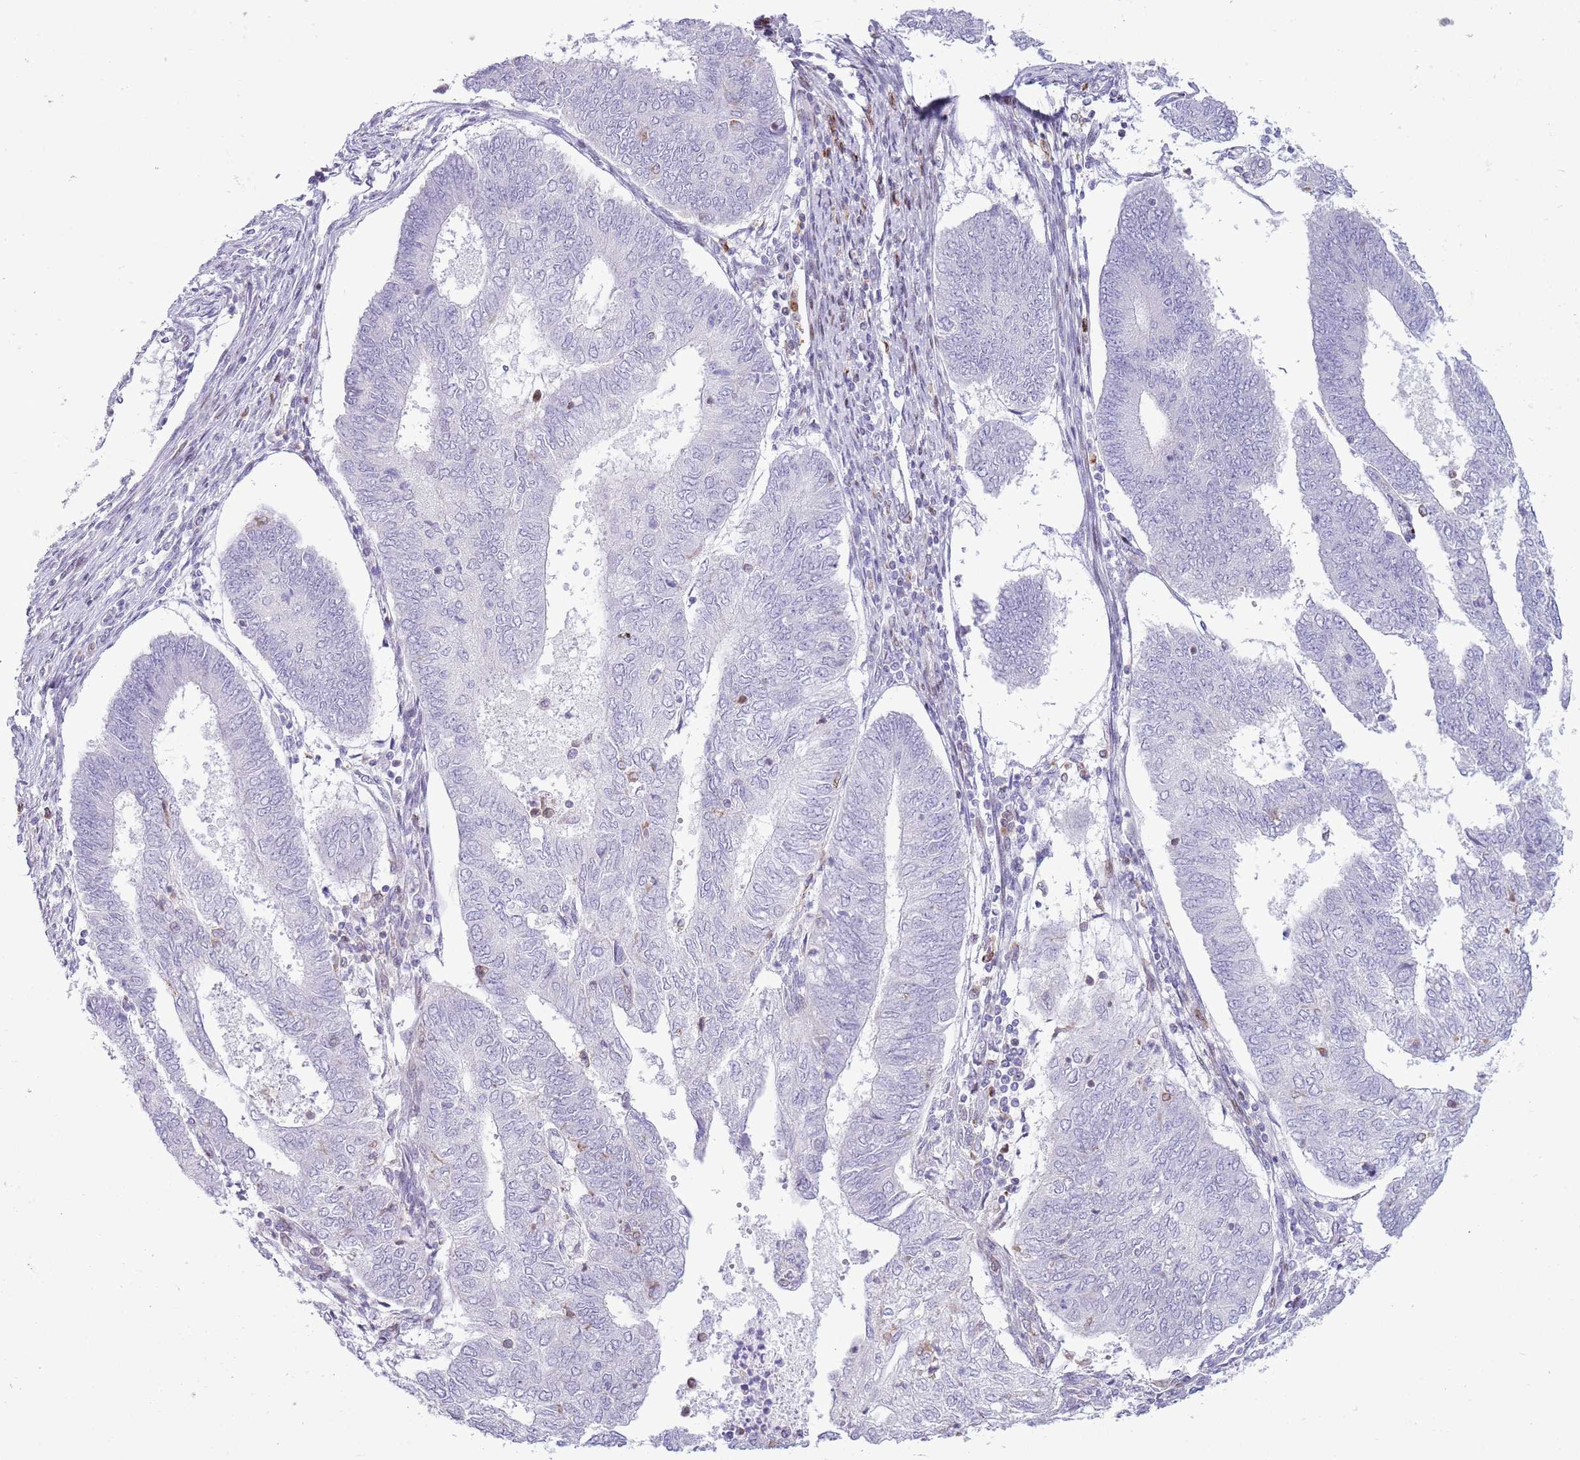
{"staining": {"intensity": "negative", "quantity": "none", "location": "none"}, "tissue": "endometrial cancer", "cell_type": "Tumor cells", "image_type": "cancer", "snomed": [{"axis": "morphology", "description": "Adenocarcinoma, NOS"}, {"axis": "topography", "description": "Endometrium"}], "caption": "This is an IHC histopathology image of adenocarcinoma (endometrial). There is no positivity in tumor cells.", "gene": "ANO8", "patient": {"sex": "female", "age": 68}}